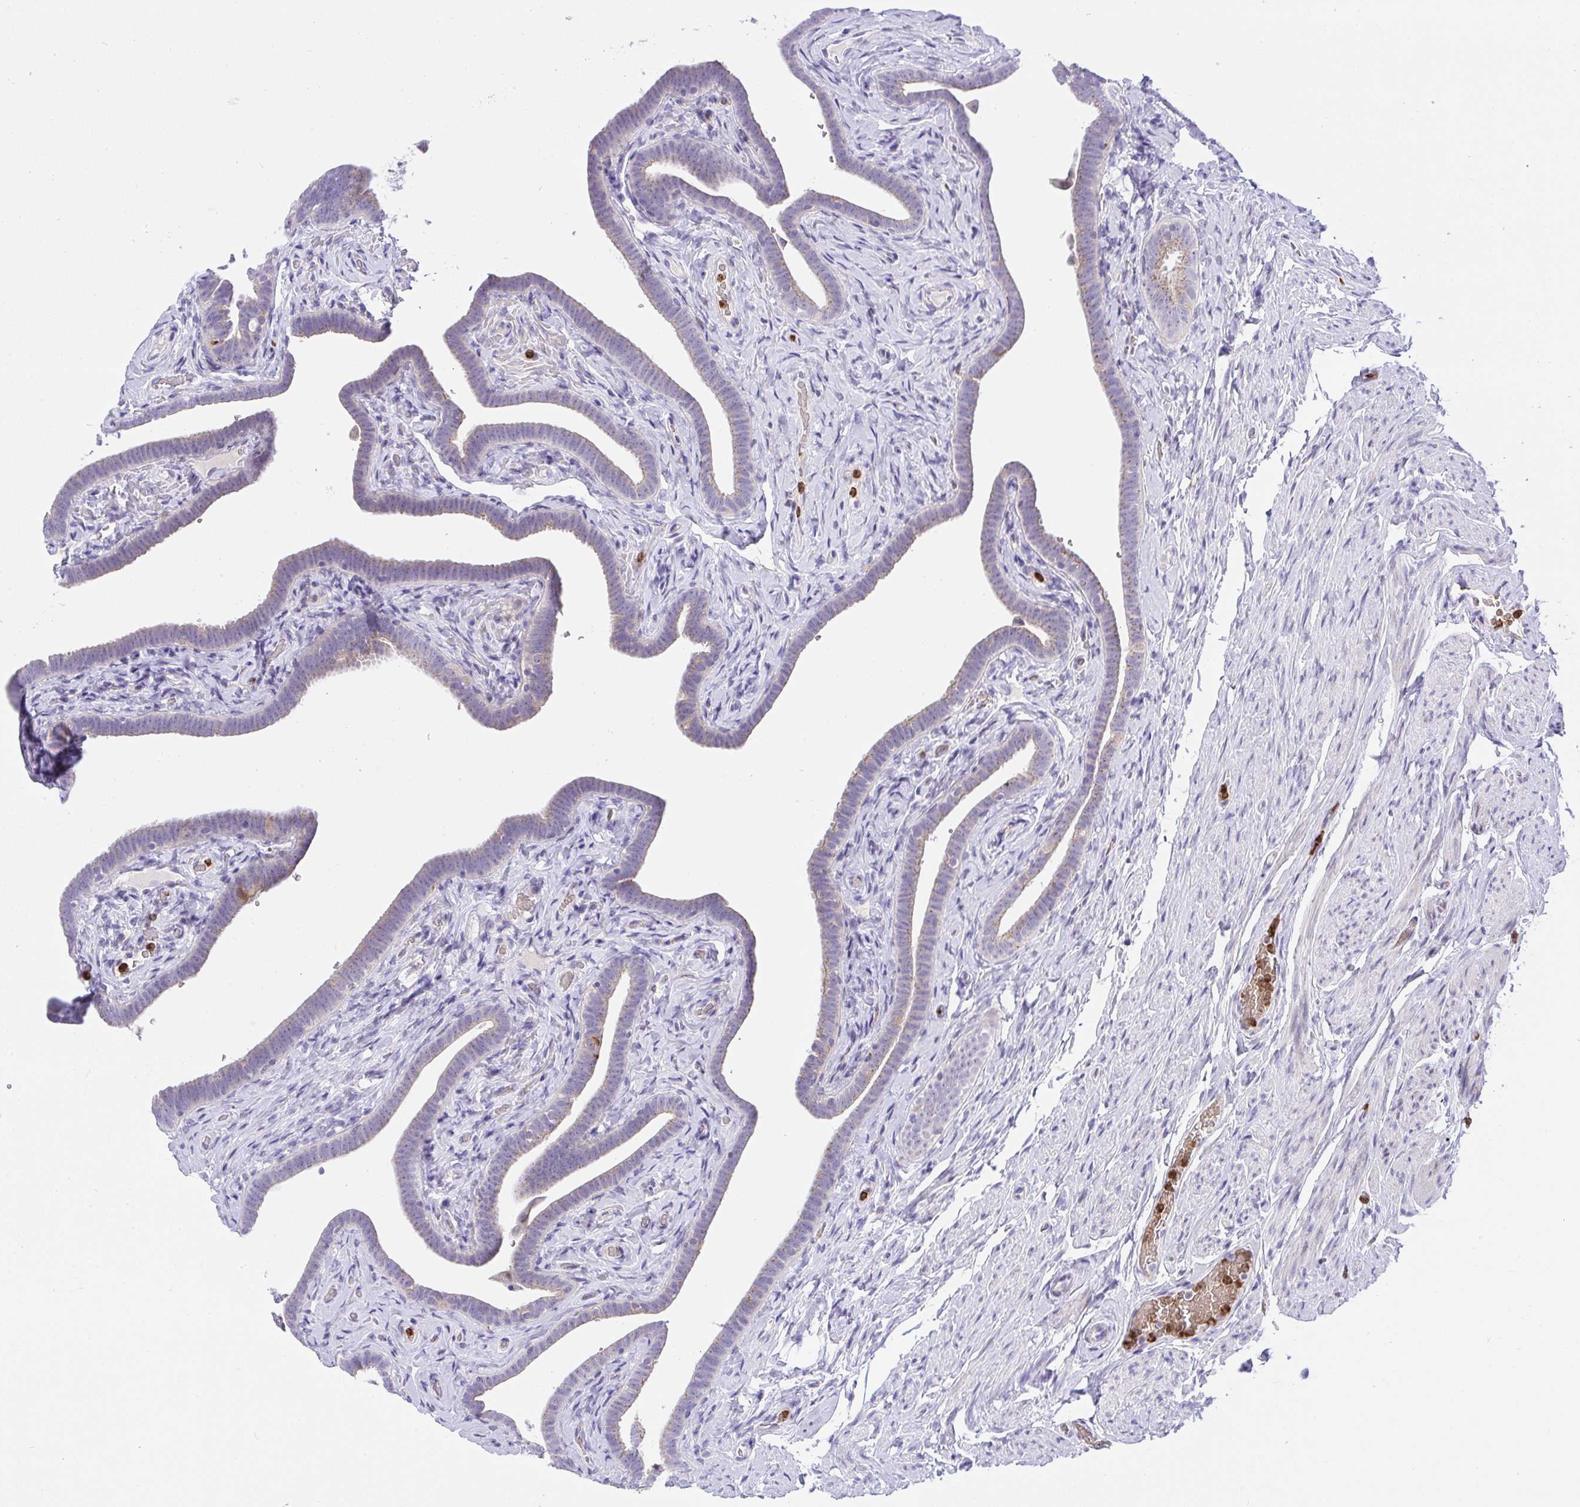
{"staining": {"intensity": "weak", "quantity": "<25%", "location": "cytoplasmic/membranous"}, "tissue": "fallopian tube", "cell_type": "Glandular cells", "image_type": "normal", "snomed": [{"axis": "morphology", "description": "Normal tissue, NOS"}, {"axis": "topography", "description": "Fallopian tube"}], "caption": "This is an IHC photomicrograph of normal human fallopian tube. There is no positivity in glandular cells.", "gene": "ZNF554", "patient": {"sex": "female", "age": 69}}